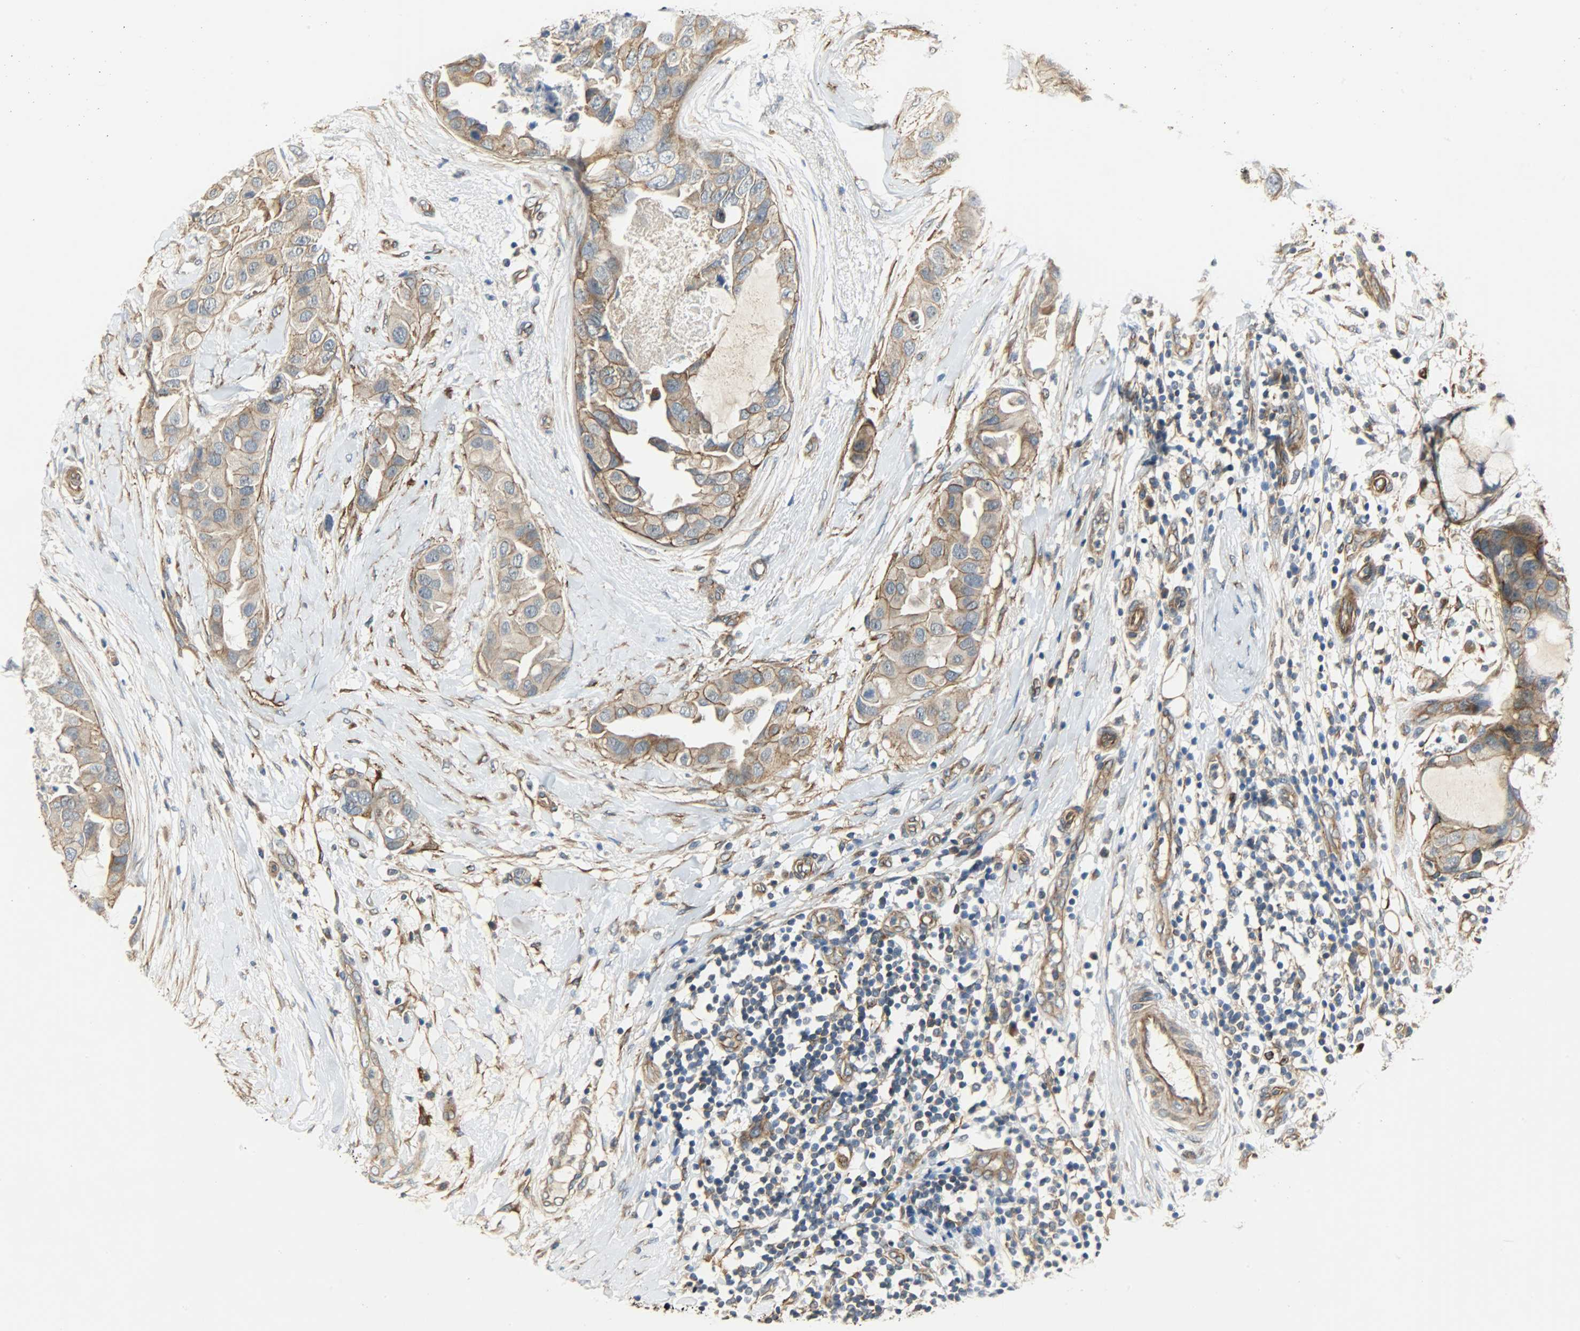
{"staining": {"intensity": "moderate", "quantity": ">75%", "location": "cytoplasmic/membranous"}, "tissue": "breast cancer", "cell_type": "Tumor cells", "image_type": "cancer", "snomed": [{"axis": "morphology", "description": "Duct carcinoma"}, {"axis": "topography", "description": "Breast"}], "caption": "Breast cancer stained for a protein exhibits moderate cytoplasmic/membranous positivity in tumor cells. (IHC, brightfield microscopy, high magnification).", "gene": "KIAA1217", "patient": {"sex": "female", "age": 40}}